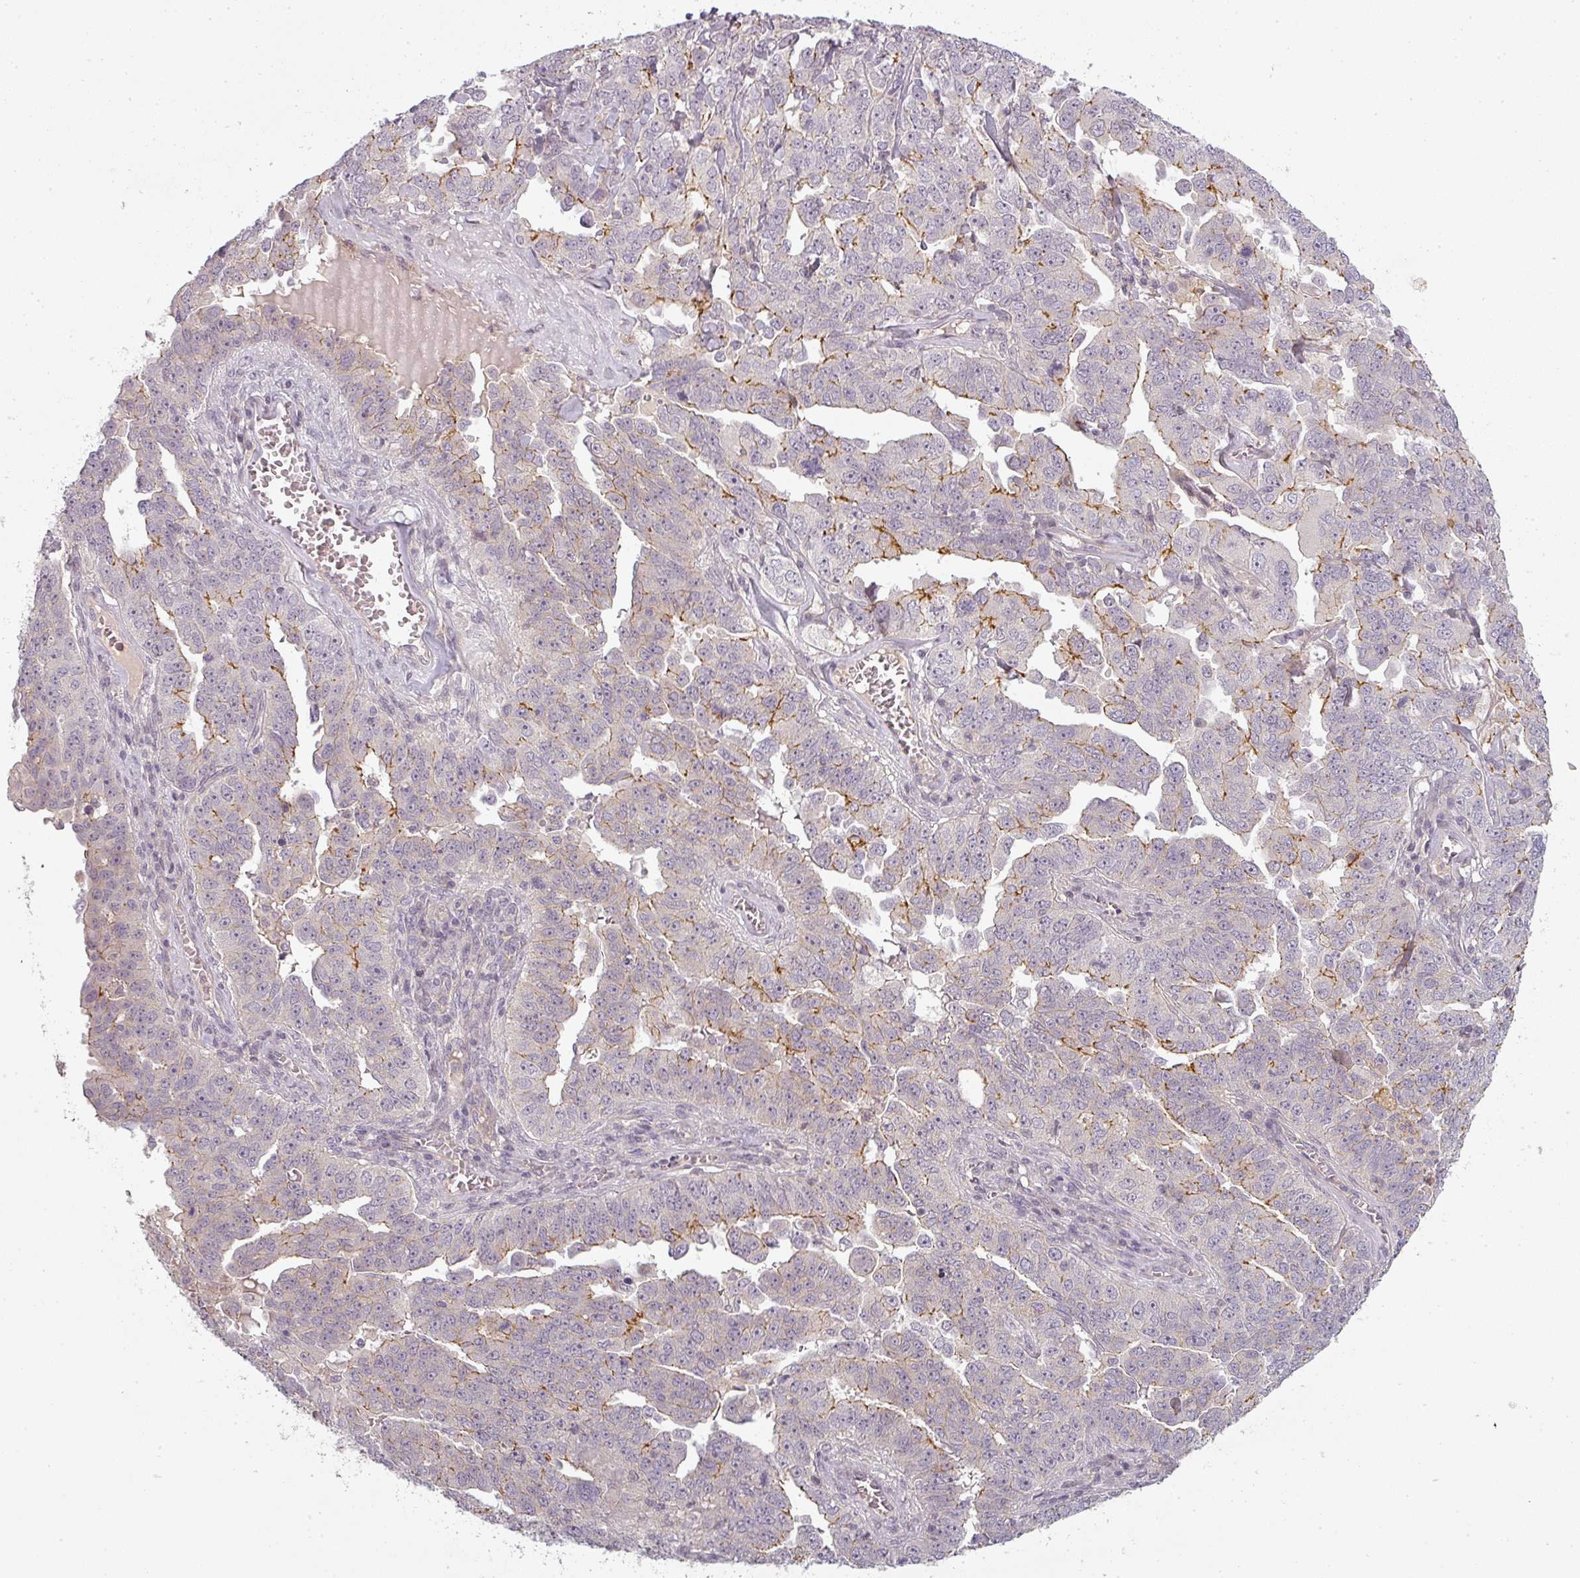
{"staining": {"intensity": "moderate", "quantity": "<25%", "location": "cytoplasmic/membranous"}, "tissue": "ovarian cancer", "cell_type": "Tumor cells", "image_type": "cancer", "snomed": [{"axis": "morphology", "description": "Carcinoma, endometroid"}, {"axis": "topography", "description": "Ovary"}], "caption": "A micrograph showing moderate cytoplasmic/membranous positivity in approximately <25% of tumor cells in ovarian cancer (endometroid carcinoma), as visualized by brown immunohistochemical staining.", "gene": "SLC16A9", "patient": {"sex": "female", "age": 62}}